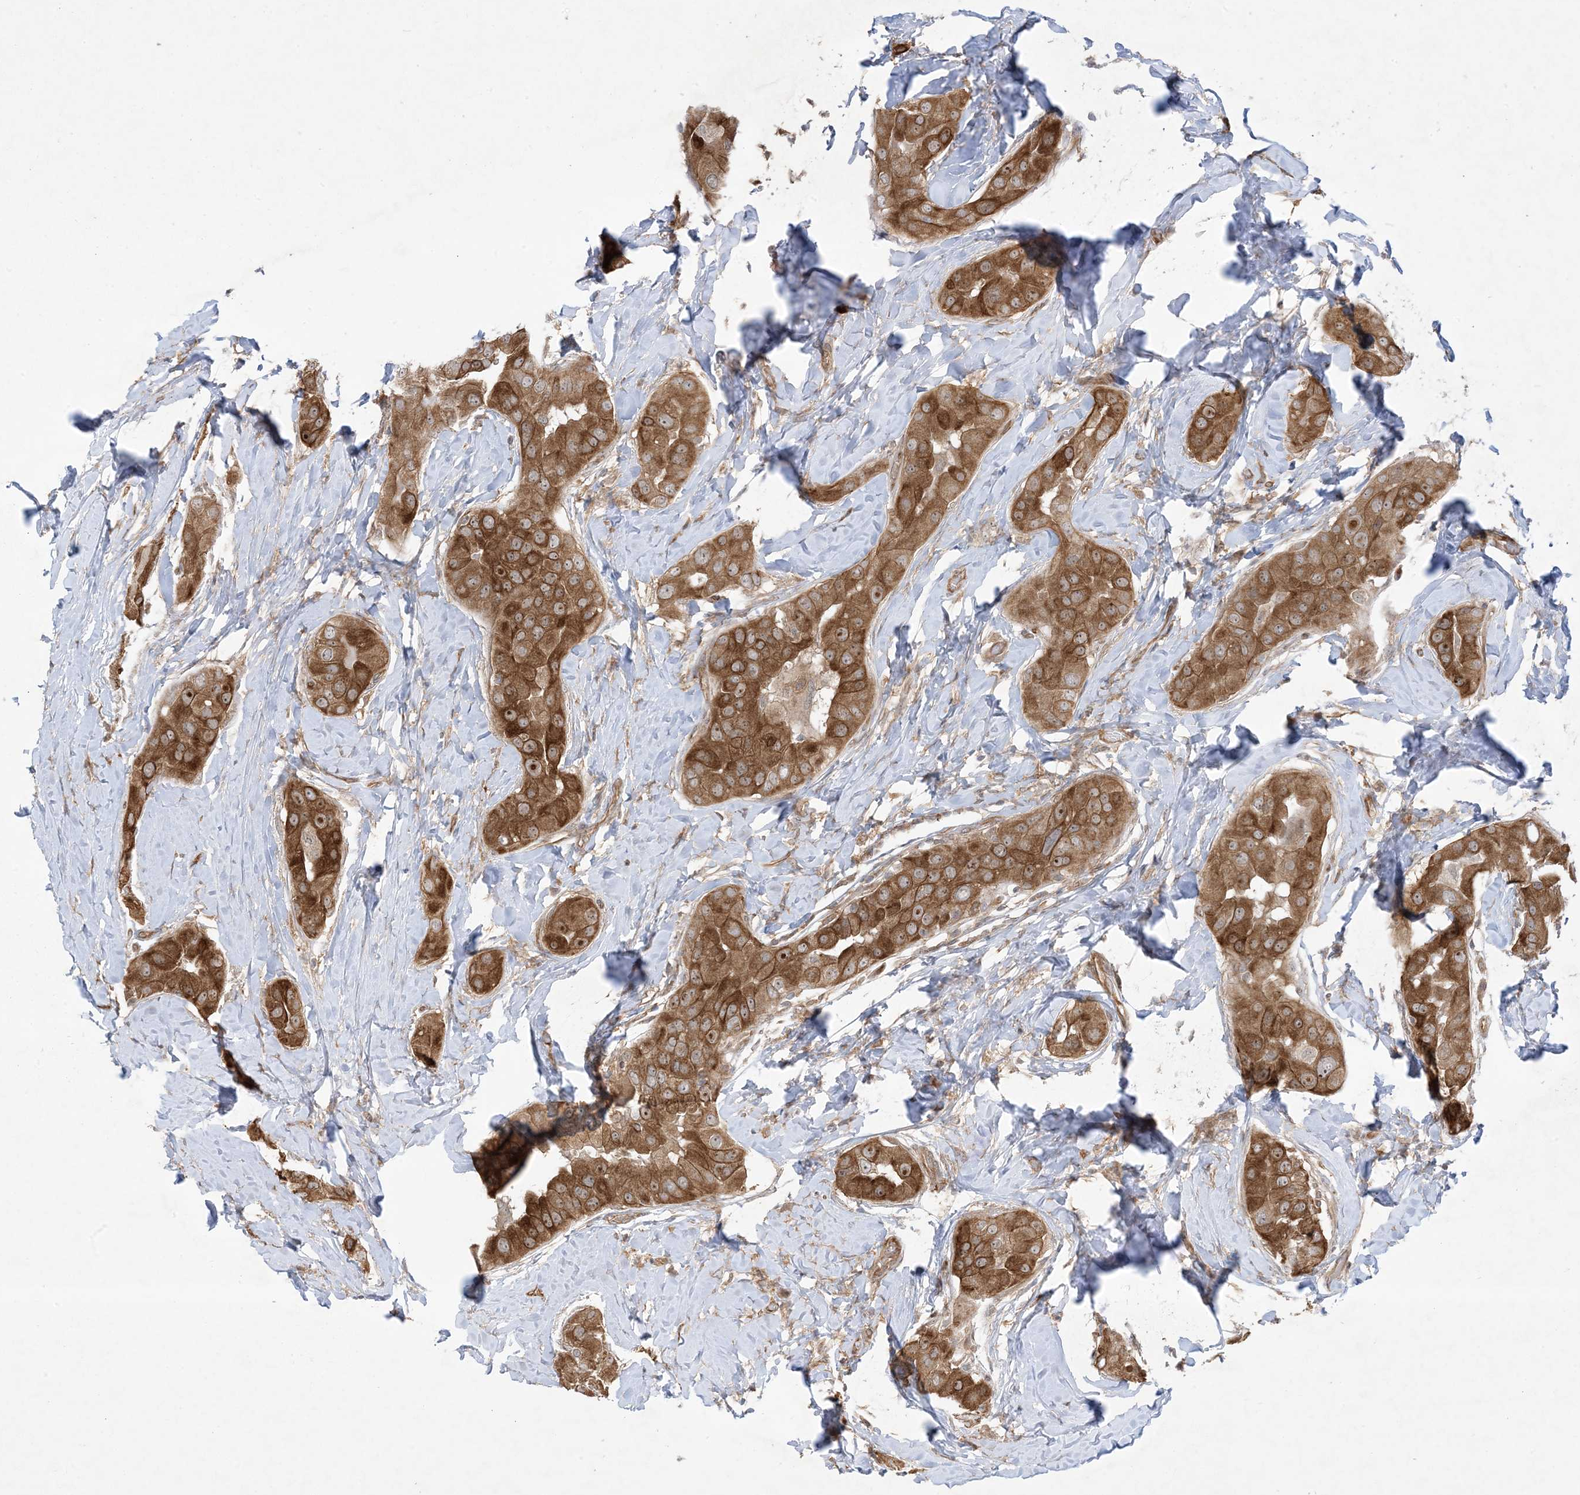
{"staining": {"intensity": "strong", "quantity": ">75%", "location": "cytoplasmic/membranous,nuclear"}, "tissue": "thyroid cancer", "cell_type": "Tumor cells", "image_type": "cancer", "snomed": [{"axis": "morphology", "description": "Papillary adenocarcinoma, NOS"}, {"axis": "topography", "description": "Thyroid gland"}], "caption": "An IHC photomicrograph of neoplastic tissue is shown. Protein staining in brown labels strong cytoplasmic/membranous and nuclear positivity in thyroid cancer (papillary adenocarcinoma) within tumor cells.", "gene": "SOGA3", "patient": {"sex": "male", "age": 33}}